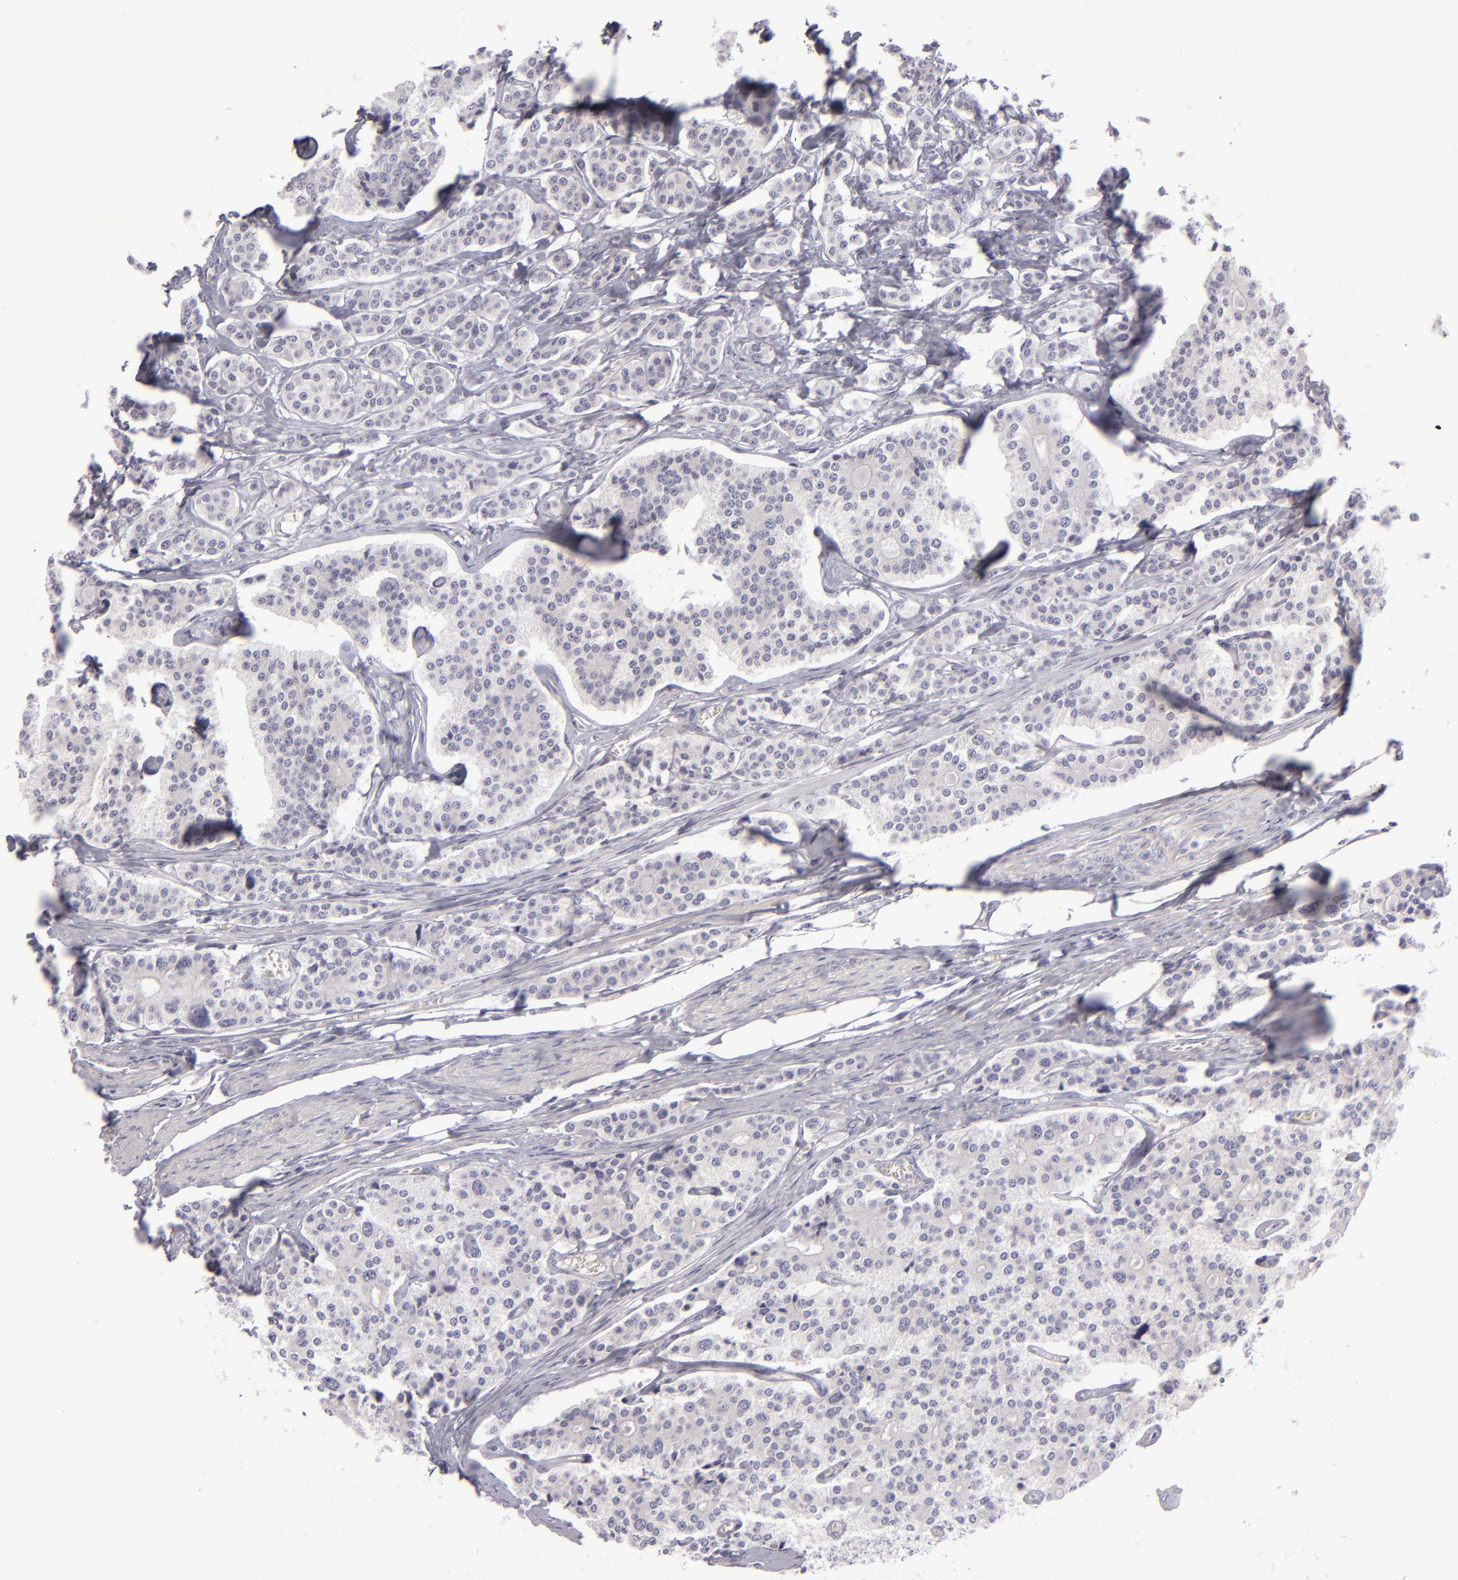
{"staining": {"intensity": "negative", "quantity": "none", "location": "none"}, "tissue": "carcinoid", "cell_type": "Tumor cells", "image_type": "cancer", "snomed": [{"axis": "morphology", "description": "Carcinoid, malignant, NOS"}, {"axis": "topography", "description": "Small intestine"}], "caption": "Tumor cells are negative for protein expression in human malignant carcinoid. (DAB IHC, high magnification).", "gene": "DLG4", "patient": {"sex": "male", "age": 63}}